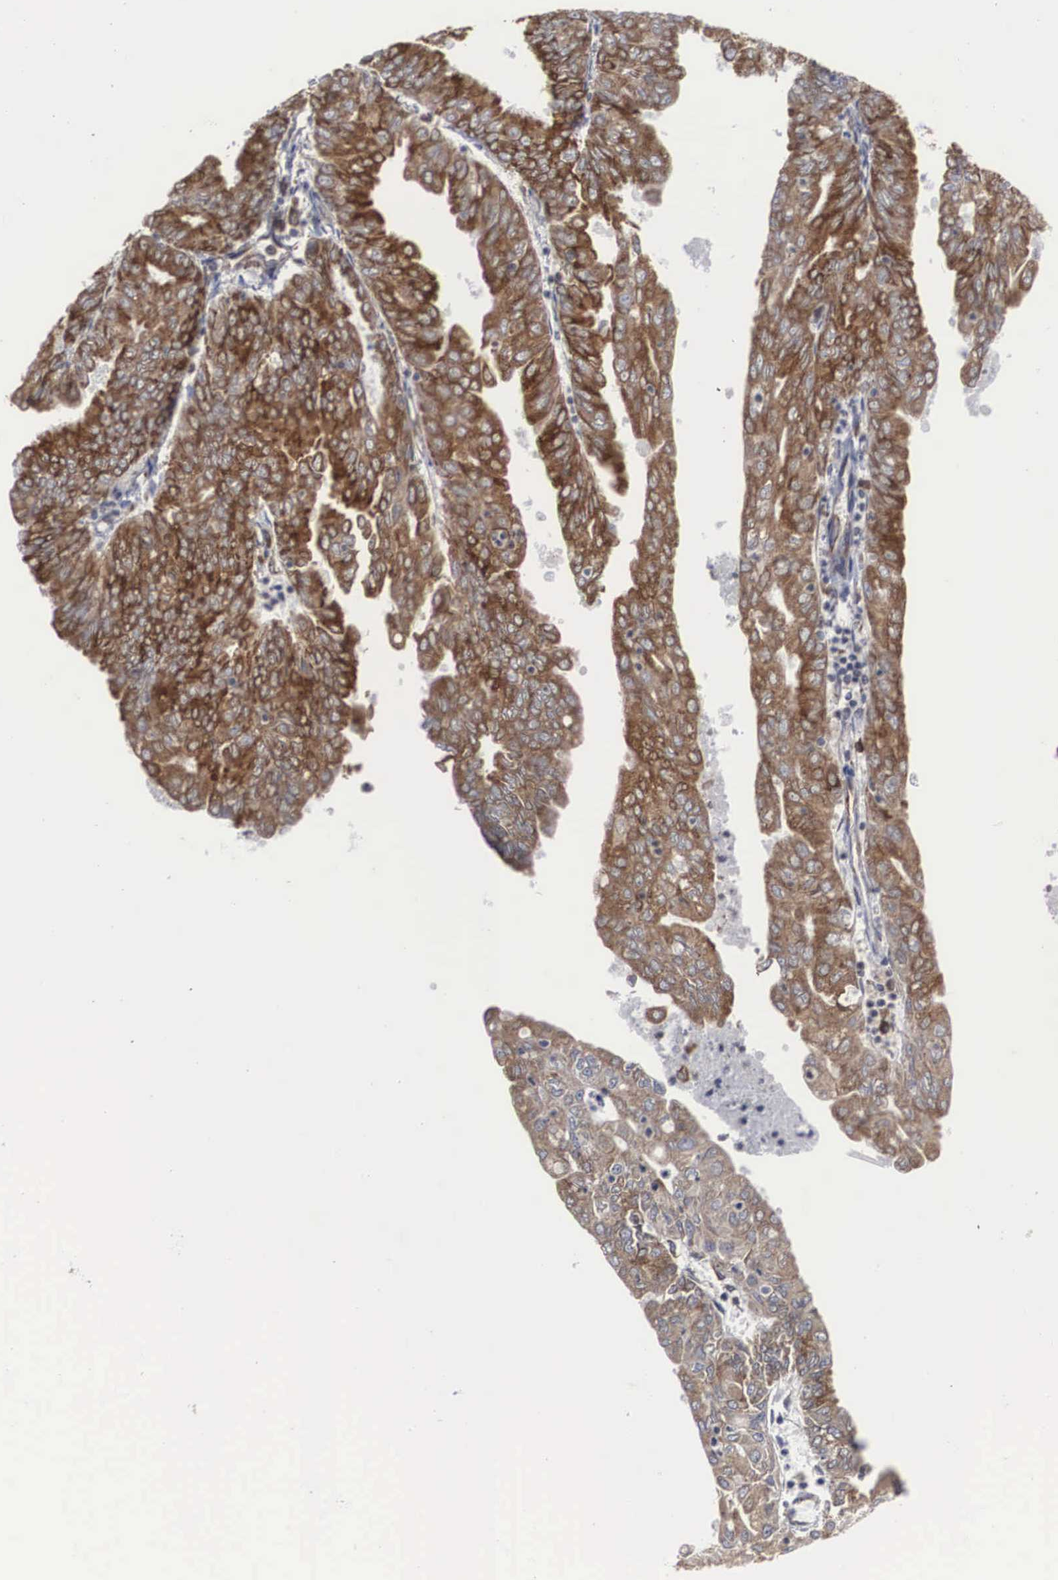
{"staining": {"intensity": "strong", "quantity": ">75%", "location": "cytoplasmic/membranous"}, "tissue": "endometrial cancer", "cell_type": "Tumor cells", "image_type": "cancer", "snomed": [{"axis": "morphology", "description": "Adenocarcinoma, NOS"}, {"axis": "topography", "description": "Endometrium"}], "caption": "Immunohistochemical staining of human endometrial cancer shows strong cytoplasmic/membranous protein expression in approximately >75% of tumor cells.", "gene": "MIA2", "patient": {"sex": "female", "age": 79}}